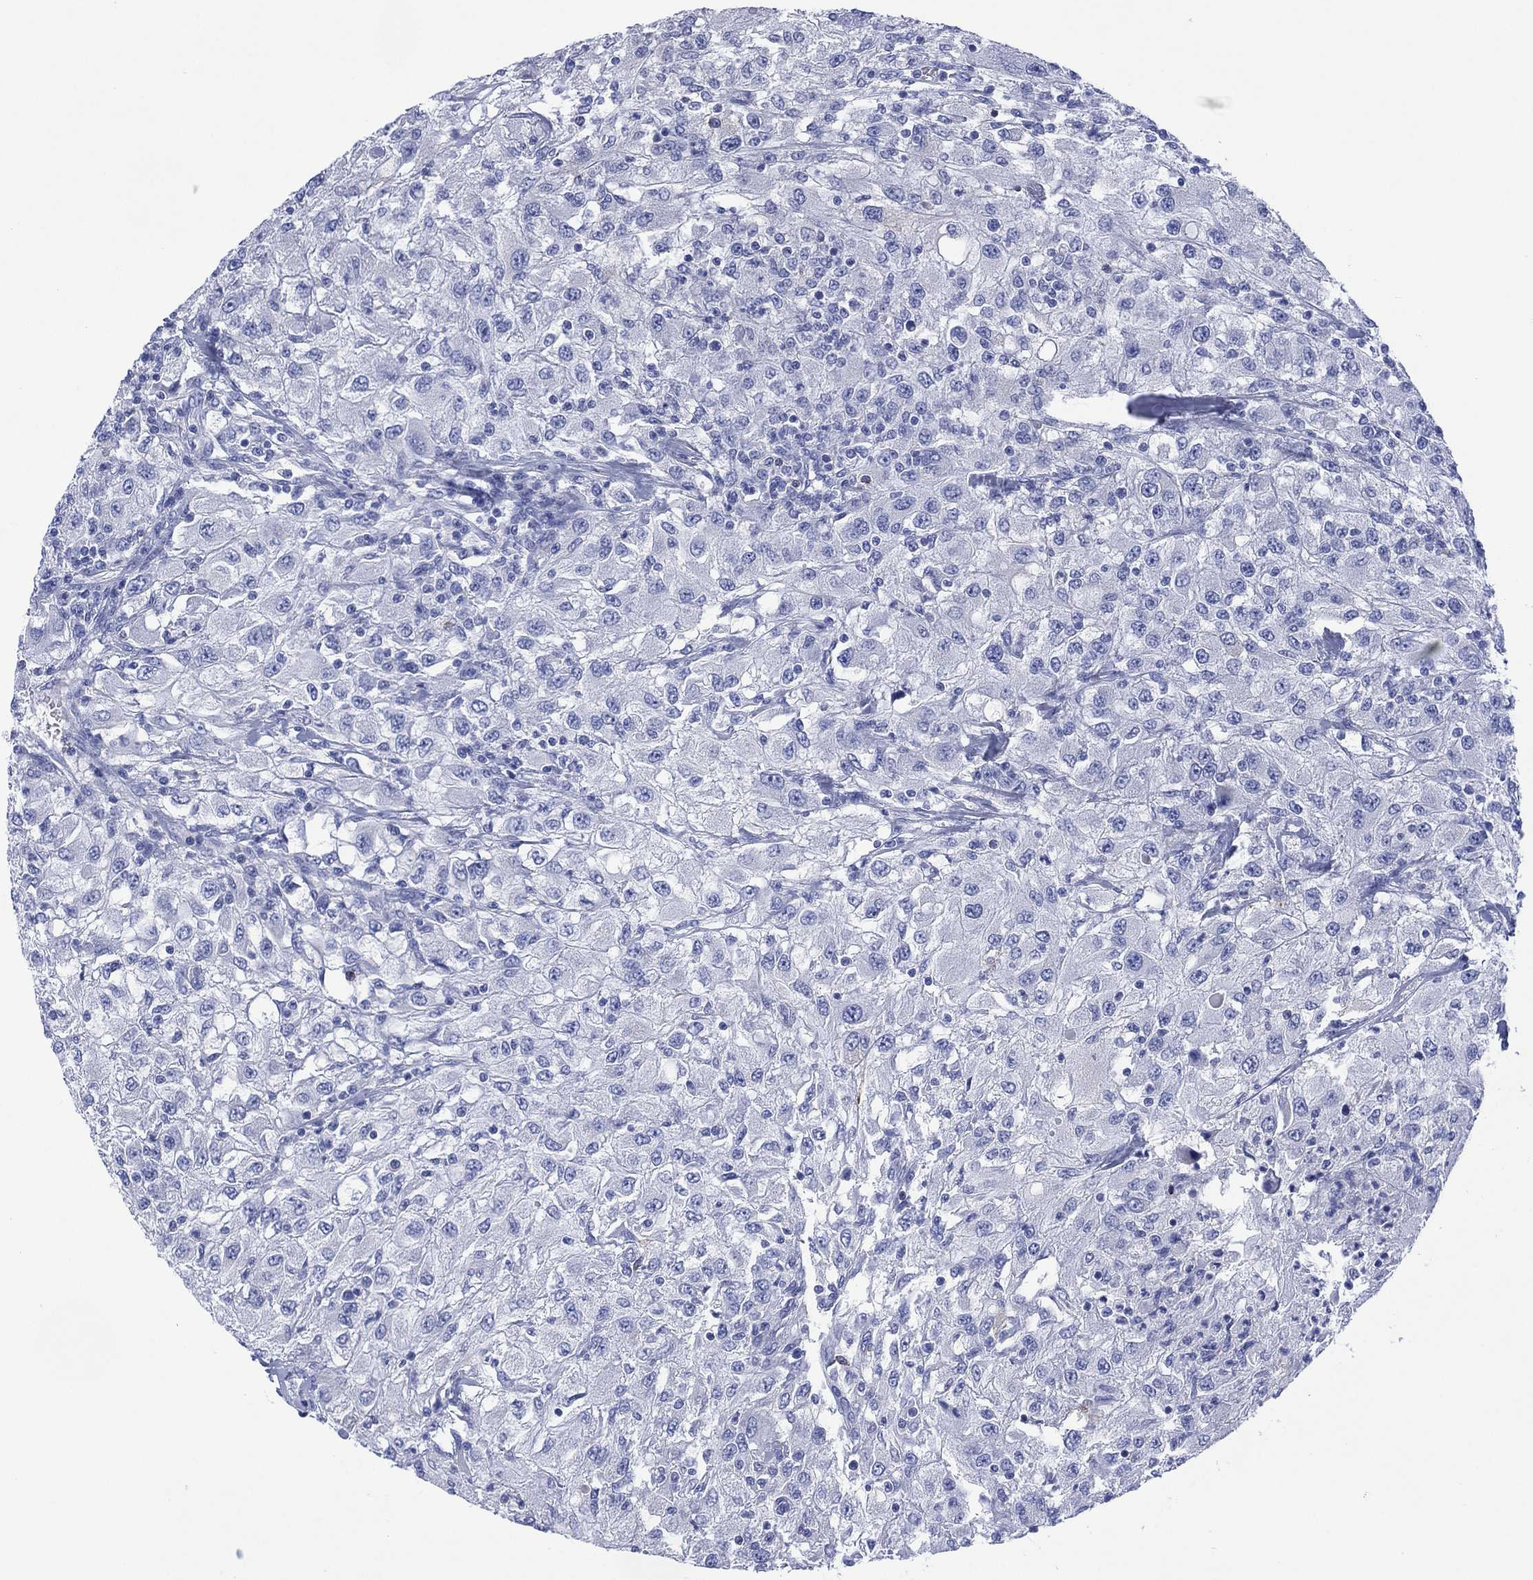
{"staining": {"intensity": "negative", "quantity": "none", "location": "none"}, "tissue": "renal cancer", "cell_type": "Tumor cells", "image_type": "cancer", "snomed": [{"axis": "morphology", "description": "Adenocarcinoma, NOS"}, {"axis": "topography", "description": "Kidney"}], "caption": "Renal cancer (adenocarcinoma) was stained to show a protein in brown. There is no significant staining in tumor cells. The staining was performed using DAB to visualize the protein expression in brown, while the nuclei were stained in blue with hematoxylin (Magnification: 20x).", "gene": "DPP4", "patient": {"sex": "female", "age": 67}}